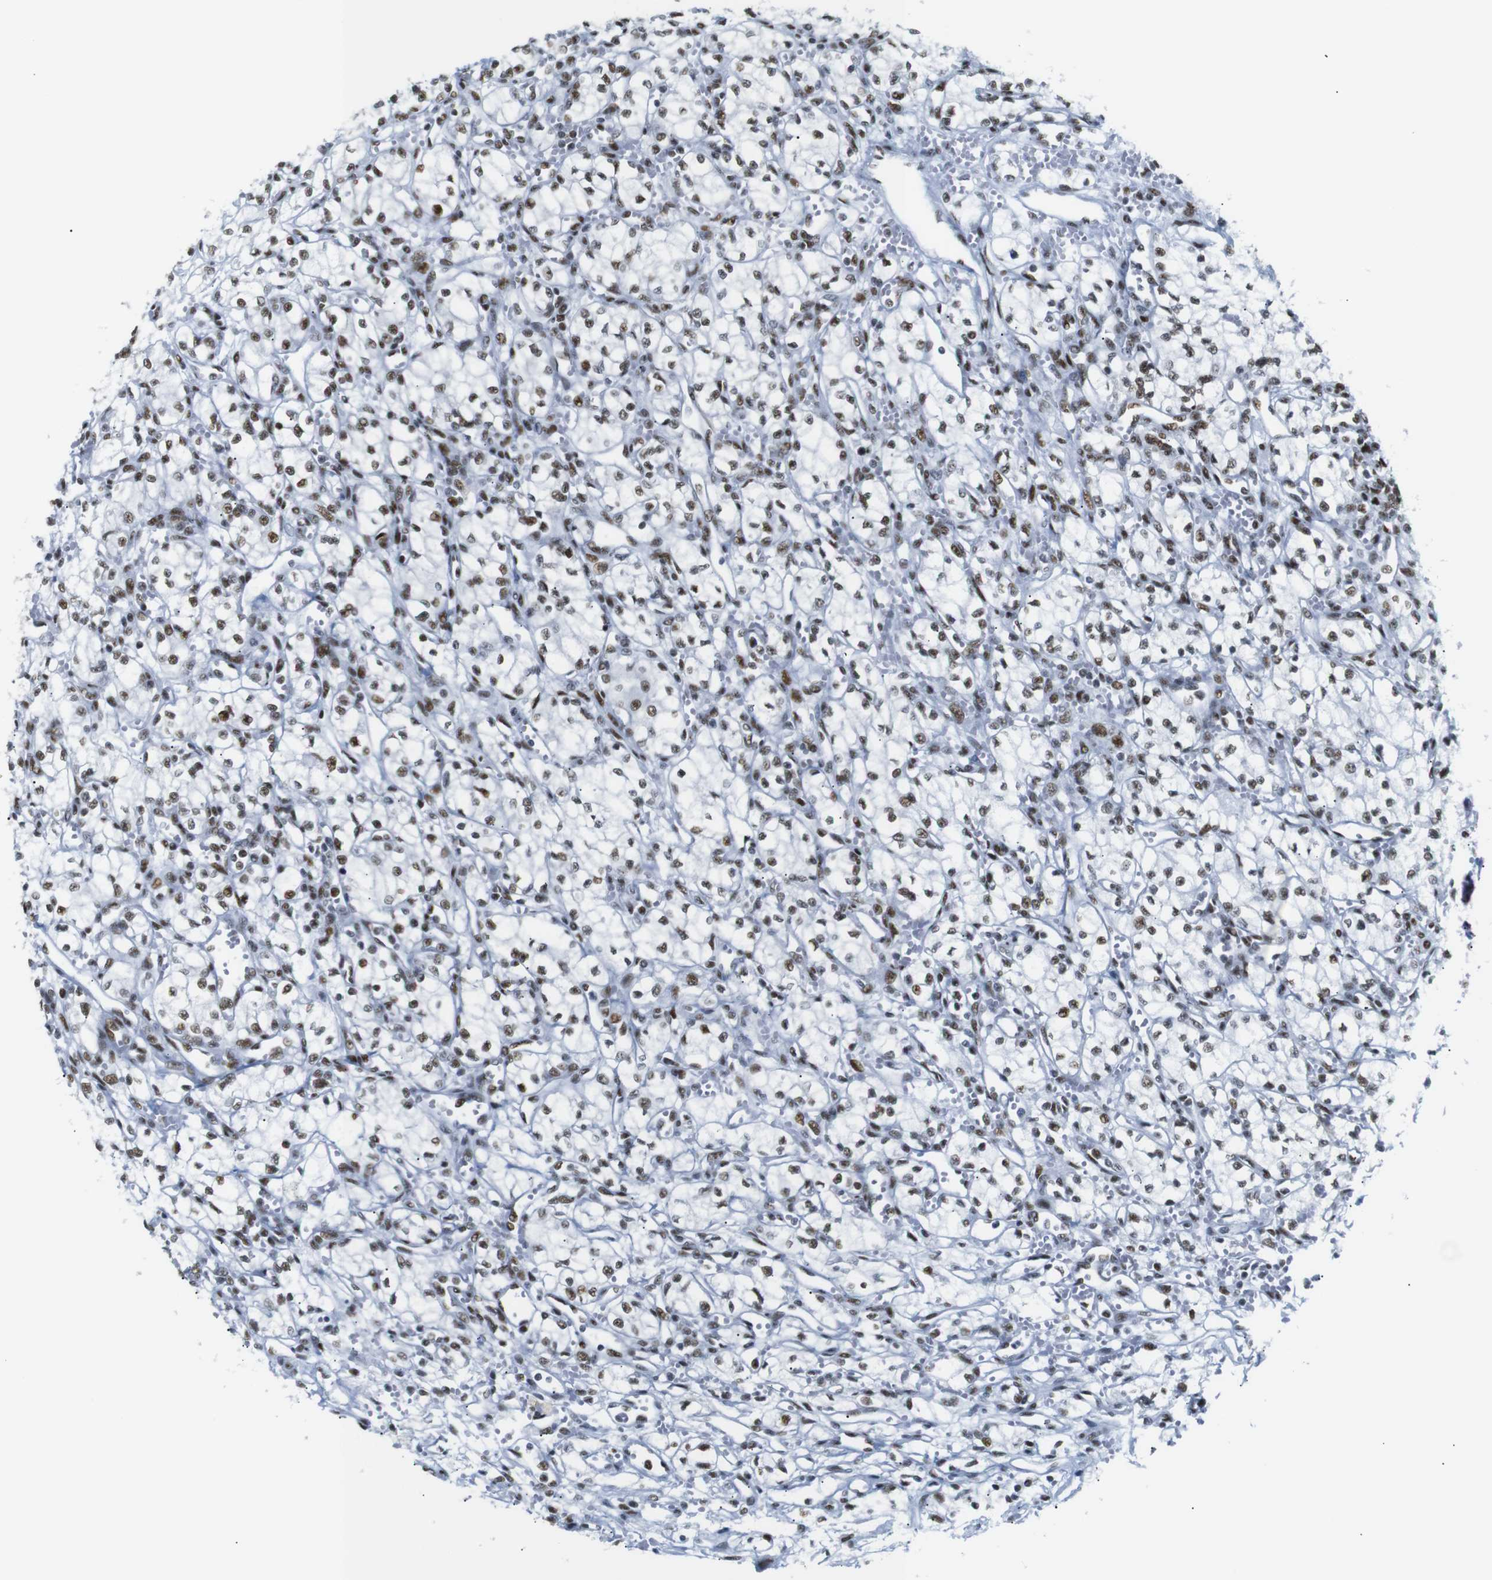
{"staining": {"intensity": "moderate", "quantity": ">75%", "location": "nuclear"}, "tissue": "renal cancer", "cell_type": "Tumor cells", "image_type": "cancer", "snomed": [{"axis": "morphology", "description": "Normal tissue, NOS"}, {"axis": "morphology", "description": "Adenocarcinoma, NOS"}, {"axis": "topography", "description": "Kidney"}], "caption": "The micrograph exhibits staining of renal cancer (adenocarcinoma), revealing moderate nuclear protein expression (brown color) within tumor cells.", "gene": "TRA2B", "patient": {"sex": "male", "age": 59}}